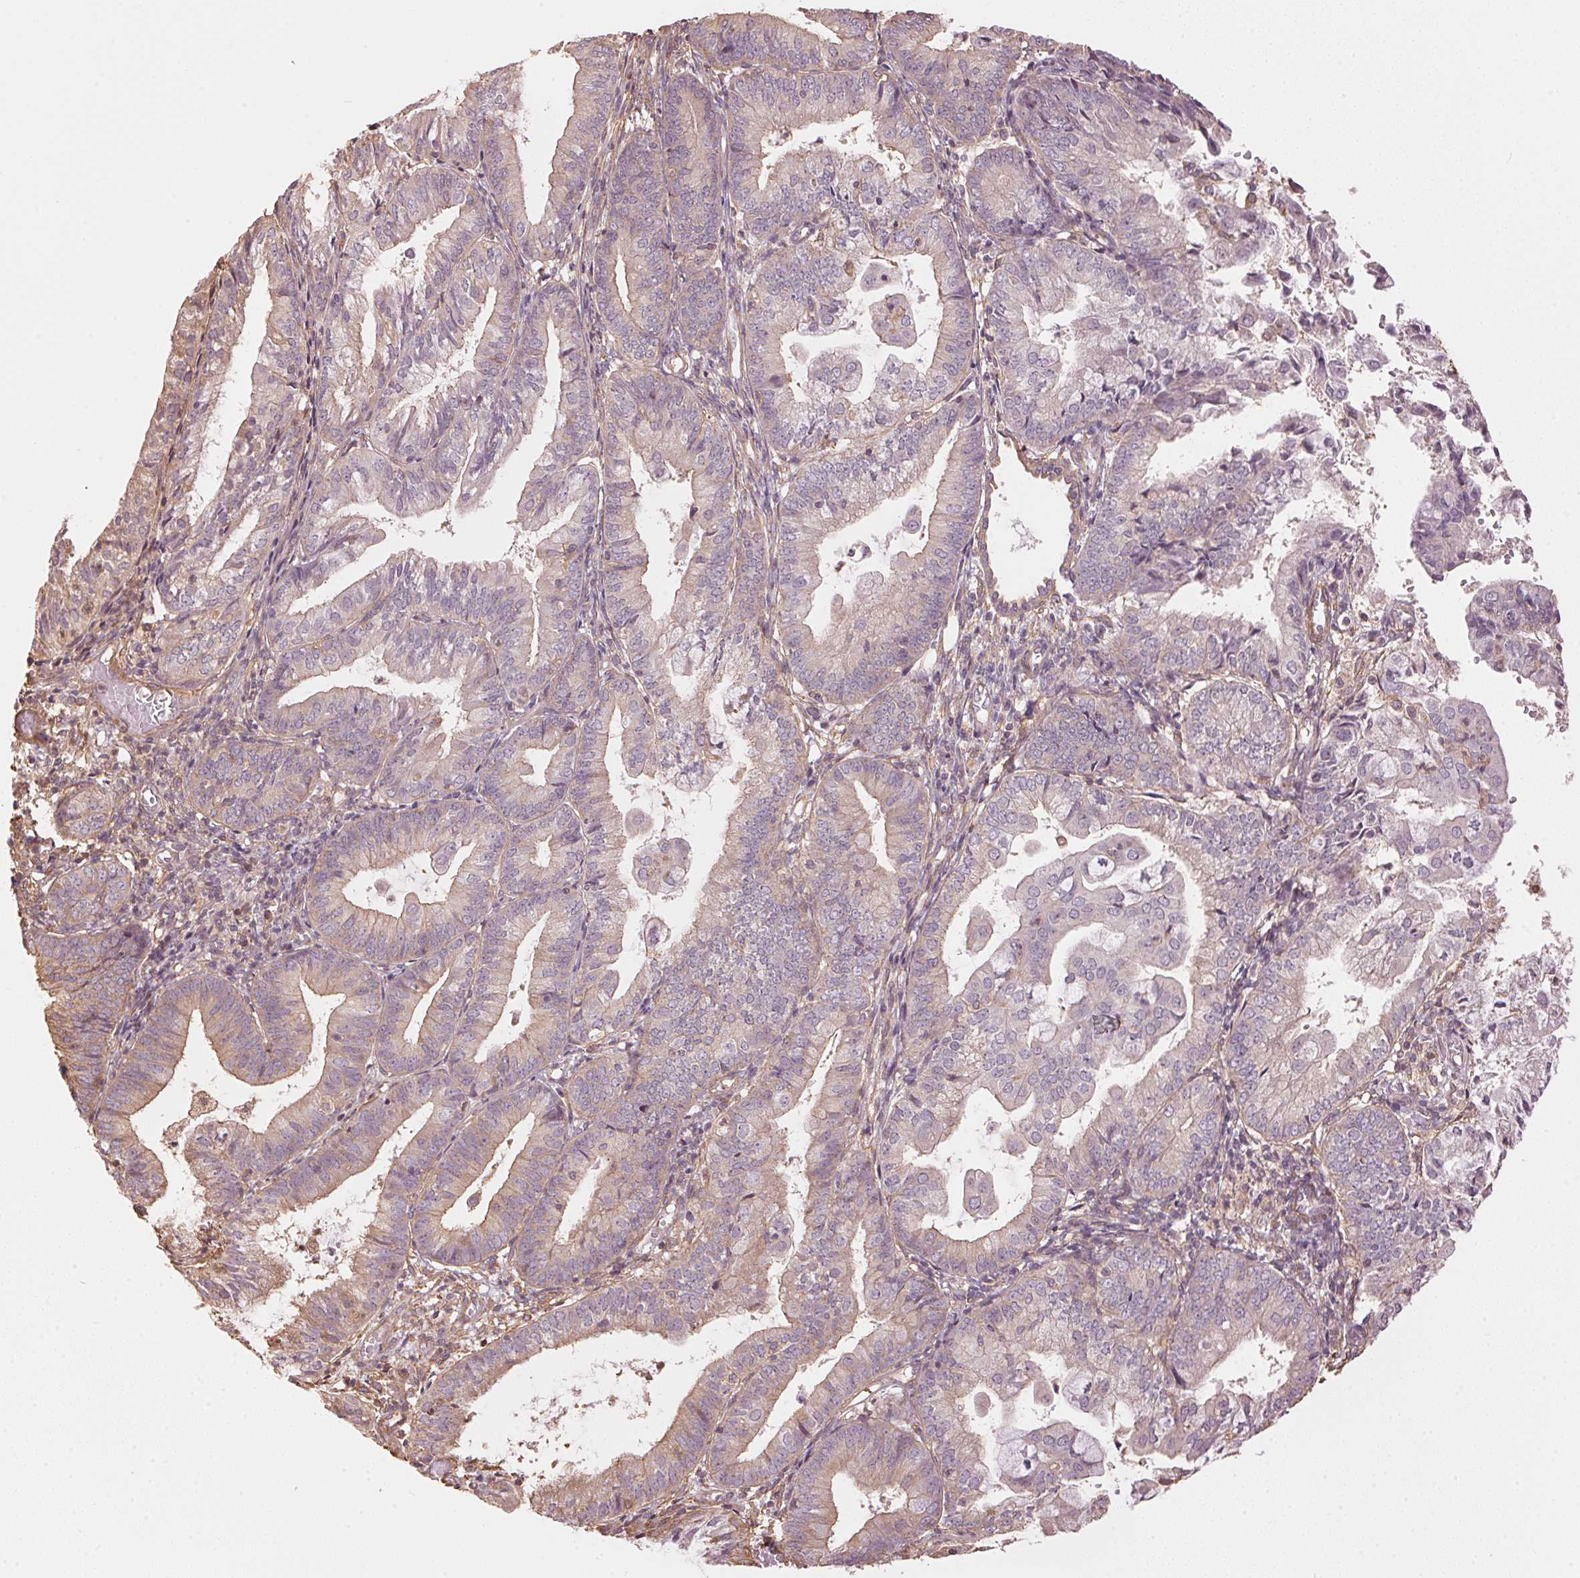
{"staining": {"intensity": "weak", "quantity": "<25%", "location": "cytoplasmic/membranous"}, "tissue": "endometrial cancer", "cell_type": "Tumor cells", "image_type": "cancer", "snomed": [{"axis": "morphology", "description": "Adenocarcinoma, NOS"}, {"axis": "topography", "description": "Endometrium"}], "caption": "There is no significant expression in tumor cells of endometrial cancer. (Brightfield microscopy of DAB IHC at high magnification).", "gene": "QDPR", "patient": {"sex": "female", "age": 55}}